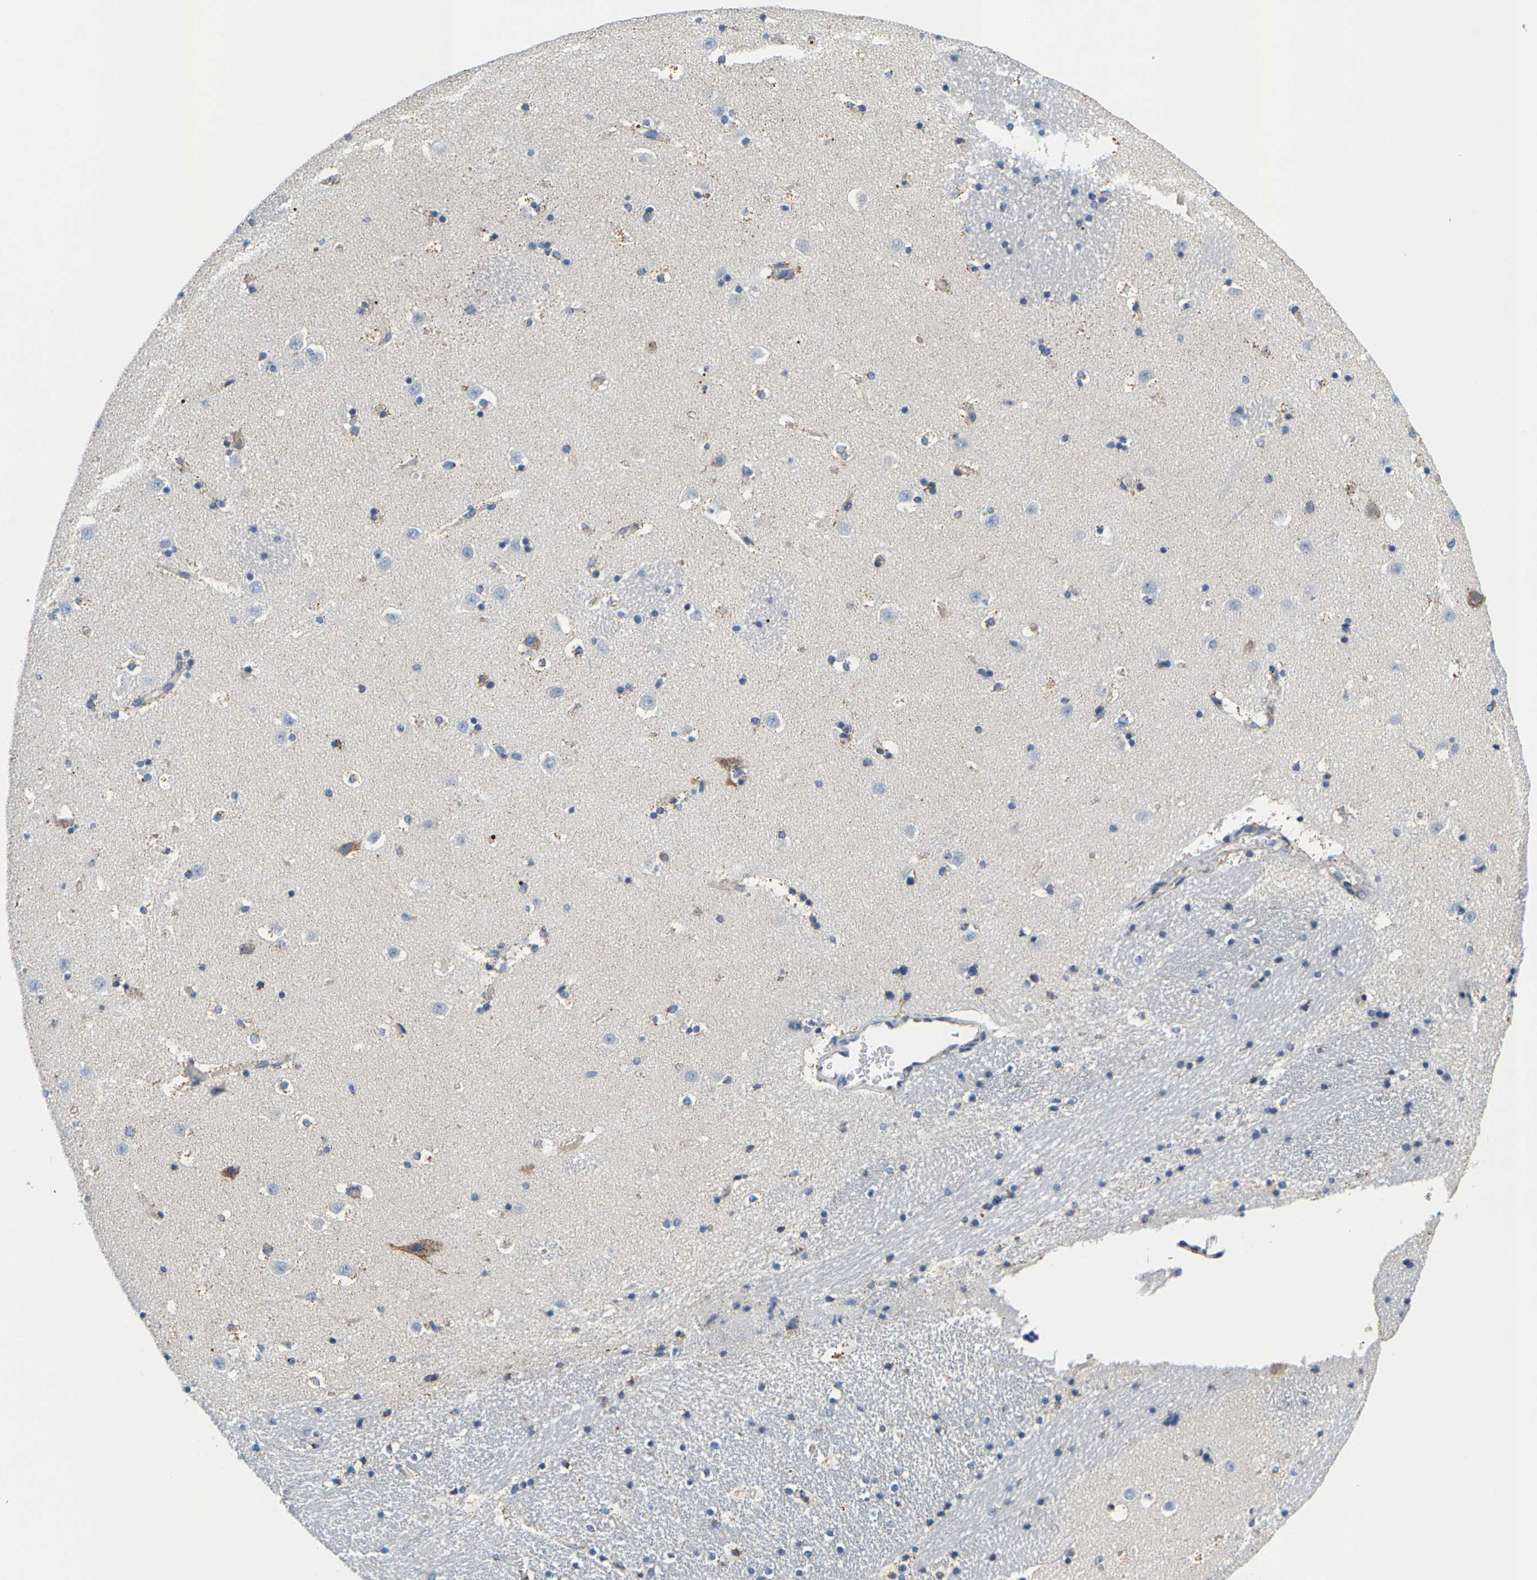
{"staining": {"intensity": "moderate", "quantity": "<25%", "location": "cytoplasmic/membranous"}, "tissue": "caudate", "cell_type": "Glial cells", "image_type": "normal", "snomed": [{"axis": "morphology", "description": "Normal tissue, NOS"}, {"axis": "topography", "description": "Lateral ventricle wall"}], "caption": "An immunohistochemistry histopathology image of benign tissue is shown. Protein staining in brown shows moderate cytoplasmic/membranous positivity in caudate within glial cells. (Brightfield microscopy of DAB IHC at high magnification).", "gene": "SHMT2", "patient": {"sex": "male", "age": 45}}